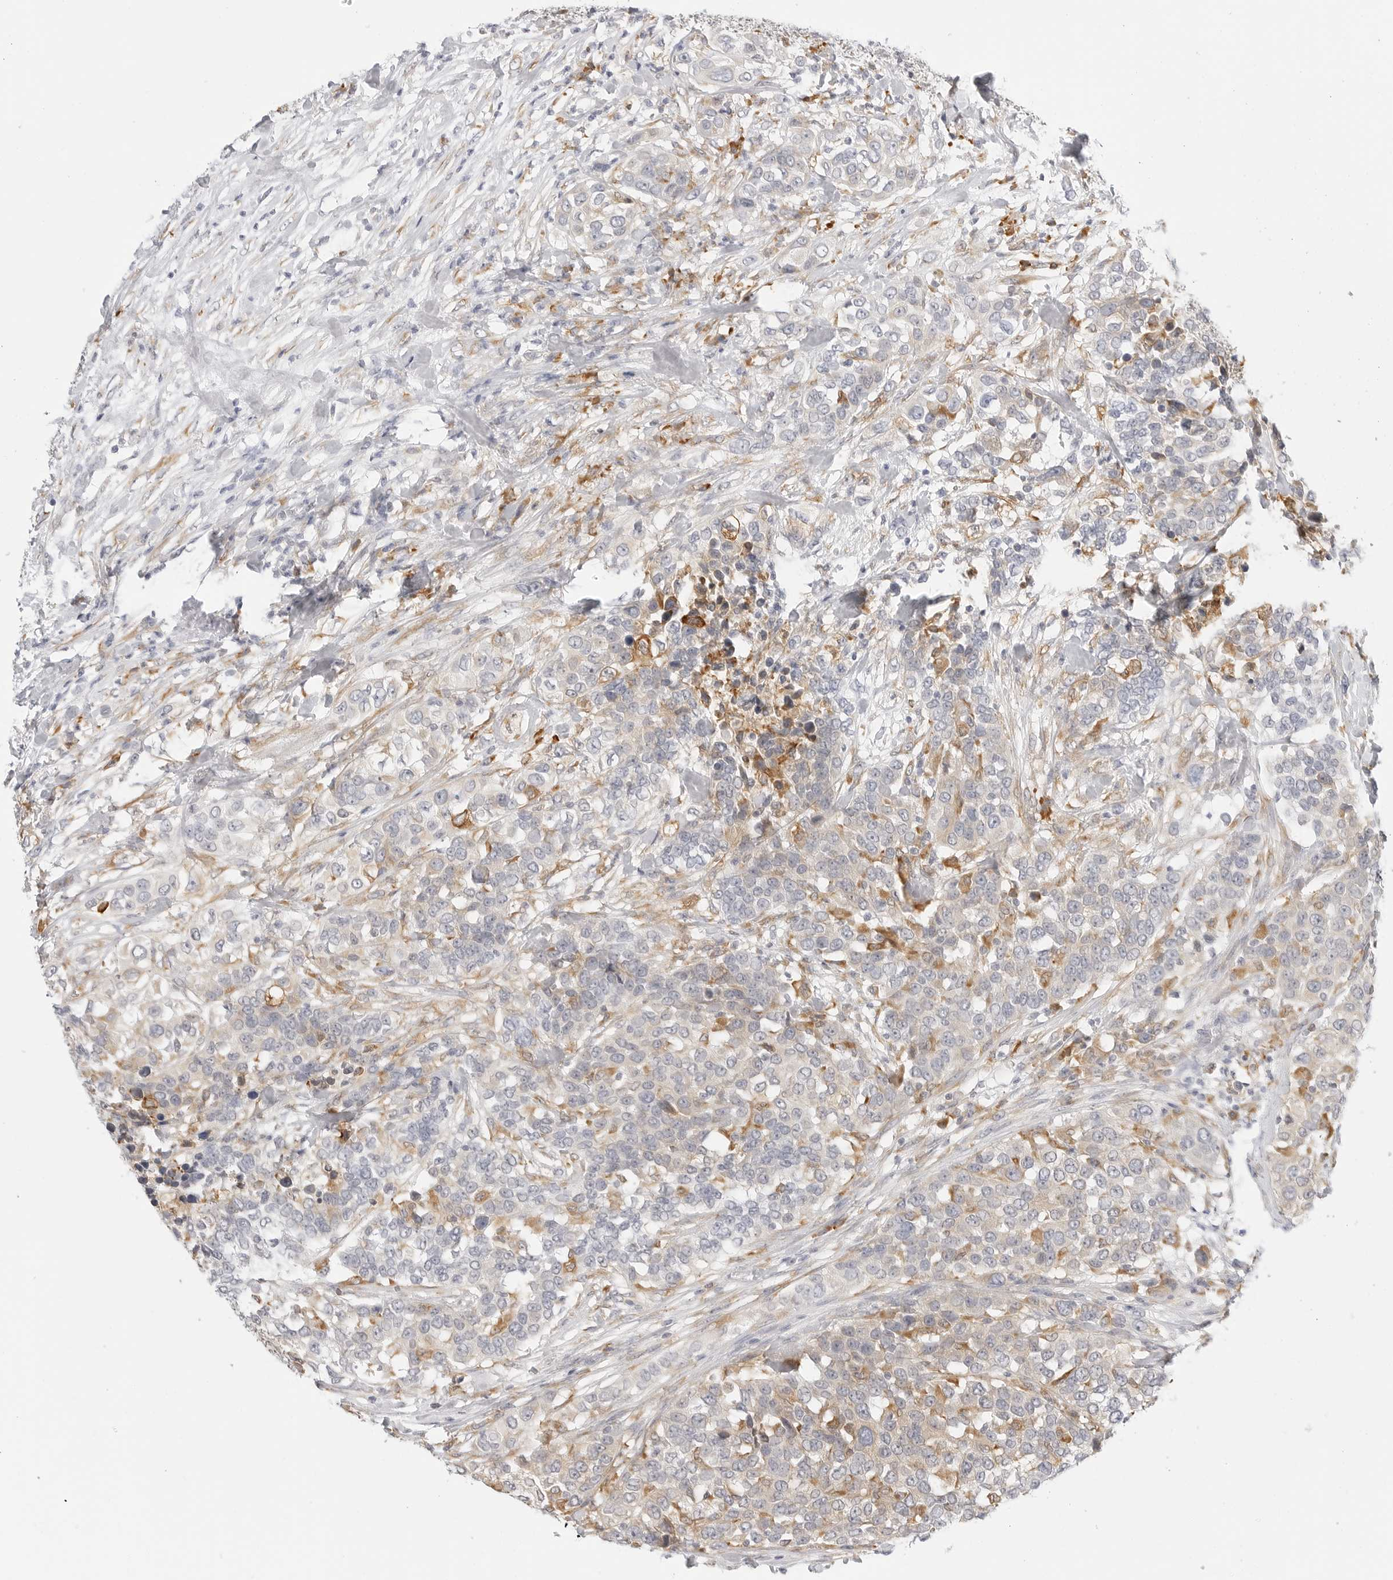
{"staining": {"intensity": "weak", "quantity": "<25%", "location": "cytoplasmic/membranous"}, "tissue": "urothelial cancer", "cell_type": "Tumor cells", "image_type": "cancer", "snomed": [{"axis": "morphology", "description": "Urothelial carcinoma, High grade"}, {"axis": "topography", "description": "Urinary bladder"}], "caption": "Protein analysis of urothelial carcinoma (high-grade) reveals no significant positivity in tumor cells. The staining is performed using DAB (3,3'-diaminobenzidine) brown chromogen with nuclei counter-stained in using hematoxylin.", "gene": "THEM4", "patient": {"sex": "female", "age": 80}}